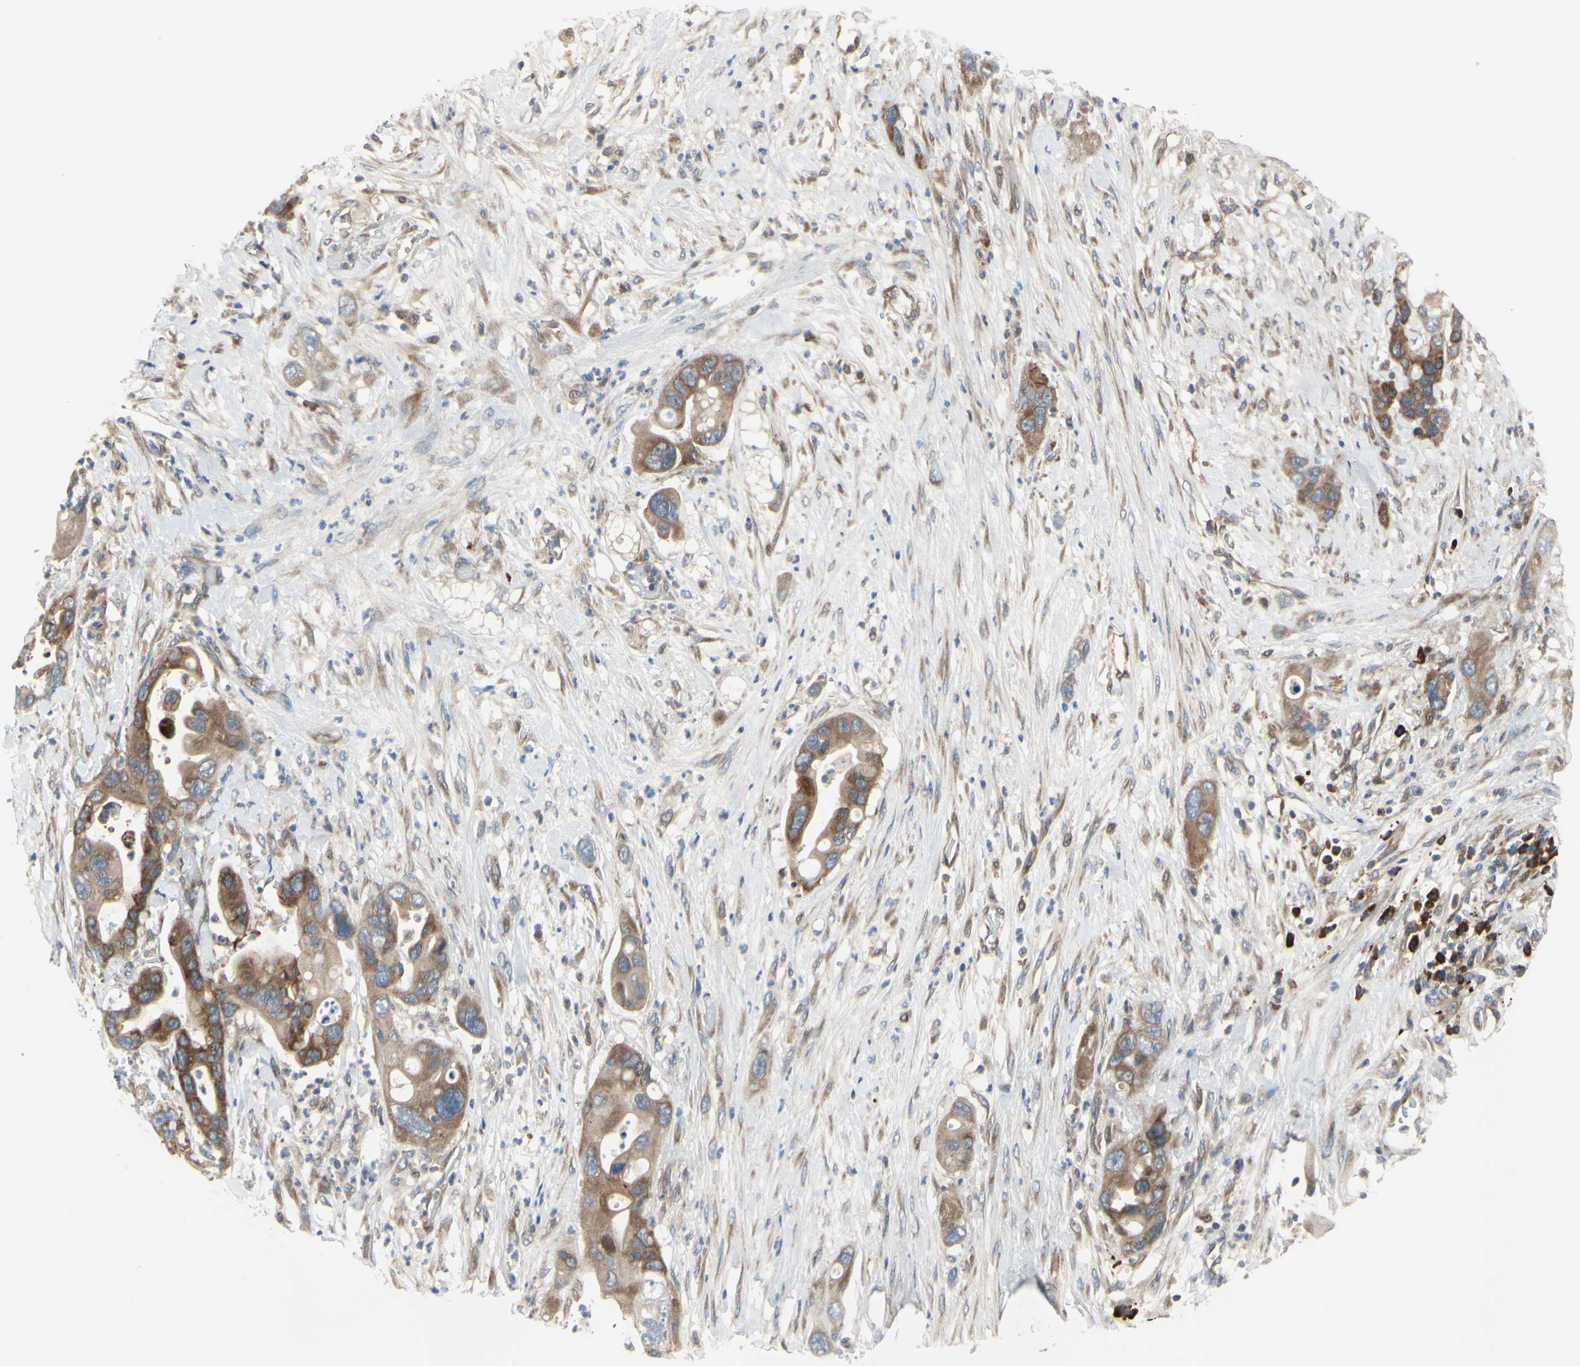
{"staining": {"intensity": "moderate", "quantity": ">75%", "location": "cytoplasmic/membranous"}, "tissue": "pancreatic cancer", "cell_type": "Tumor cells", "image_type": "cancer", "snomed": [{"axis": "morphology", "description": "Adenocarcinoma, NOS"}, {"axis": "topography", "description": "Pancreas"}], "caption": "High-power microscopy captured an IHC image of pancreatic adenocarcinoma, revealing moderate cytoplasmic/membranous staining in about >75% of tumor cells. (brown staining indicates protein expression, while blue staining denotes nuclei).", "gene": "XIAP", "patient": {"sex": "female", "age": 71}}